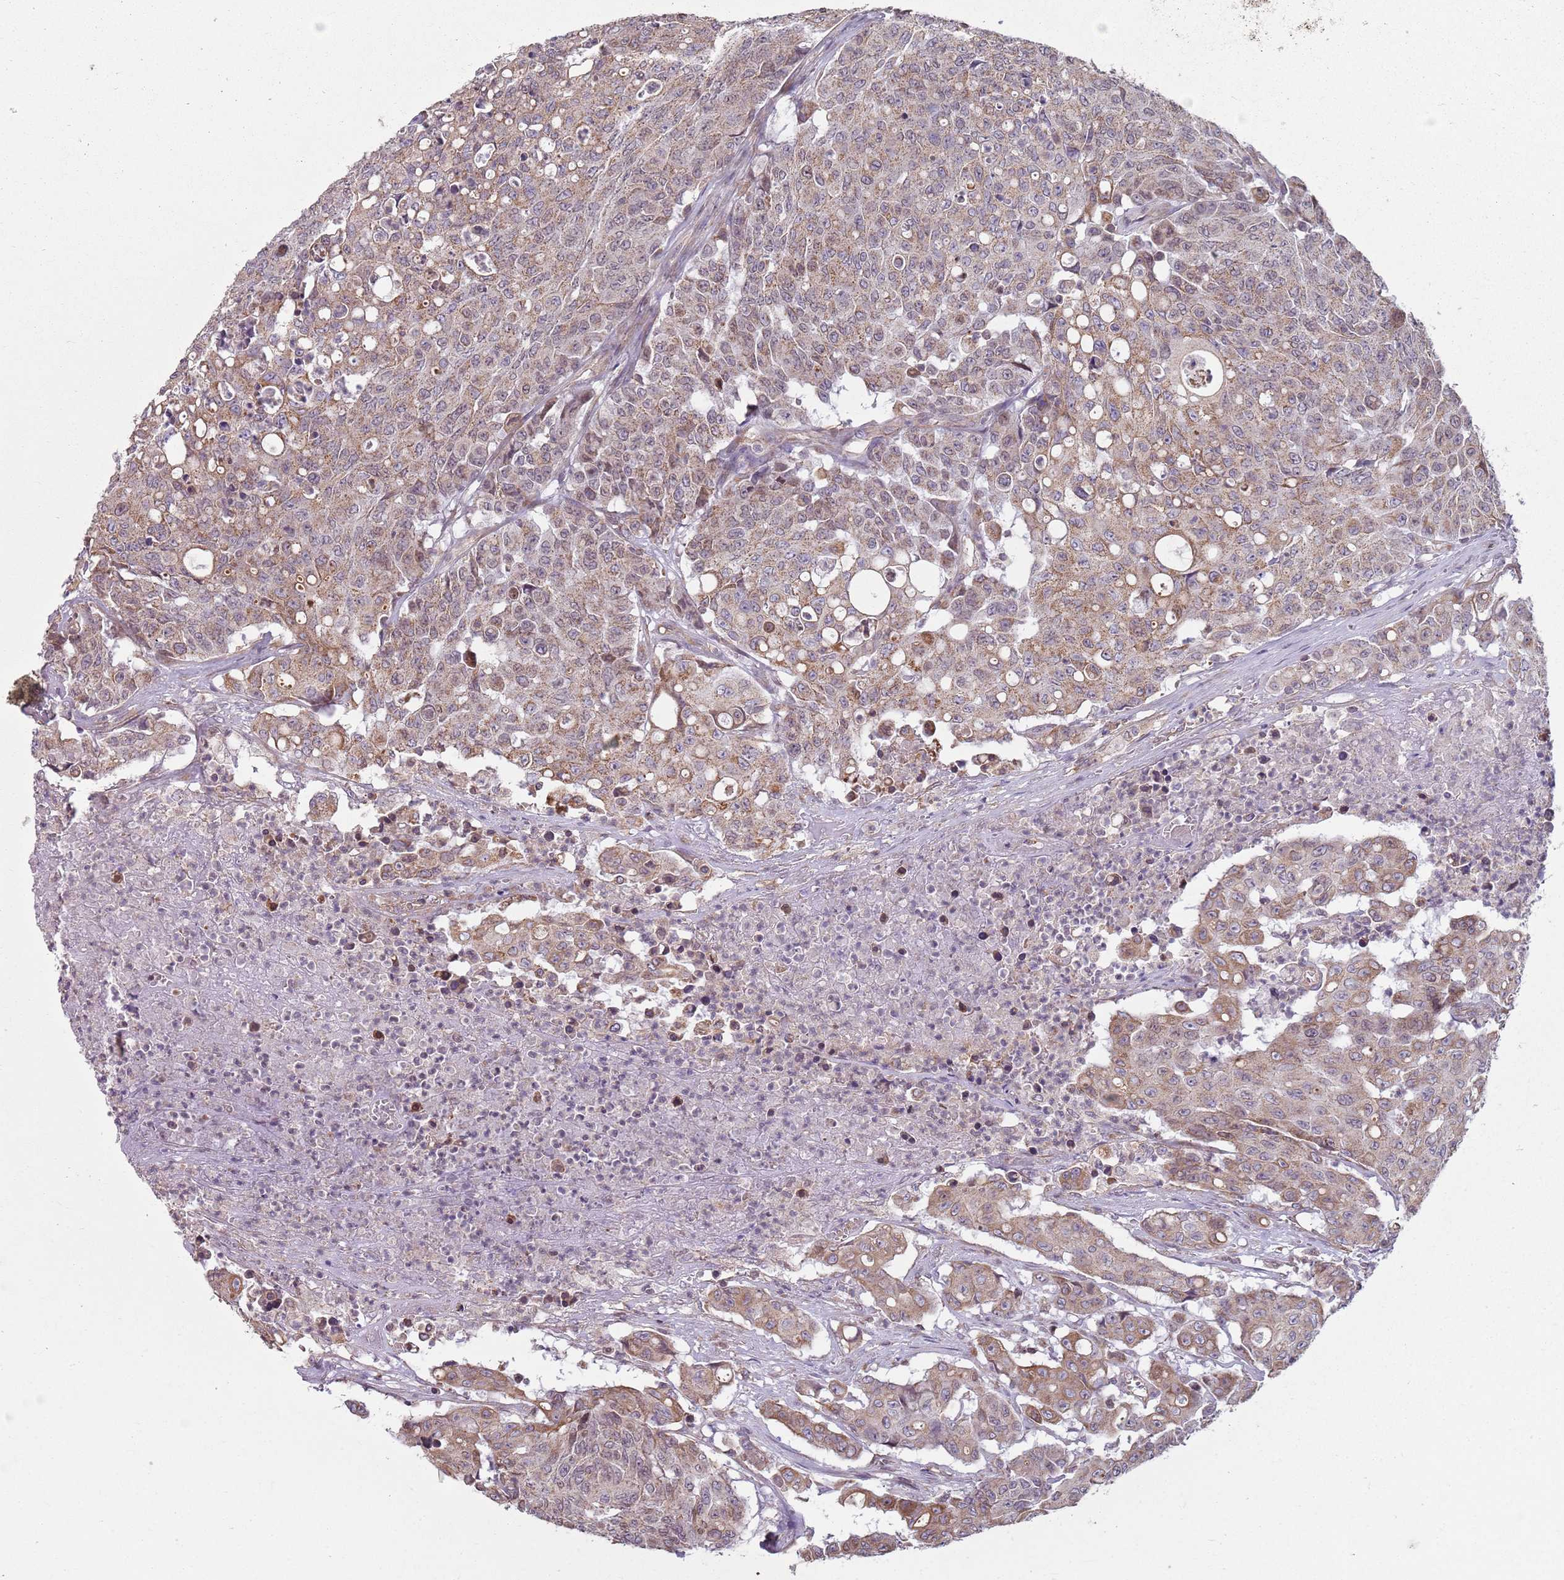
{"staining": {"intensity": "moderate", "quantity": ">75%", "location": "cytoplasmic/membranous"}, "tissue": "colorectal cancer", "cell_type": "Tumor cells", "image_type": "cancer", "snomed": [{"axis": "morphology", "description": "Adenocarcinoma, NOS"}, {"axis": "topography", "description": "Colon"}], "caption": "The micrograph demonstrates a brown stain indicating the presence of a protein in the cytoplasmic/membranous of tumor cells in colorectal cancer.", "gene": "GAS8", "patient": {"sex": "male", "age": 51}}